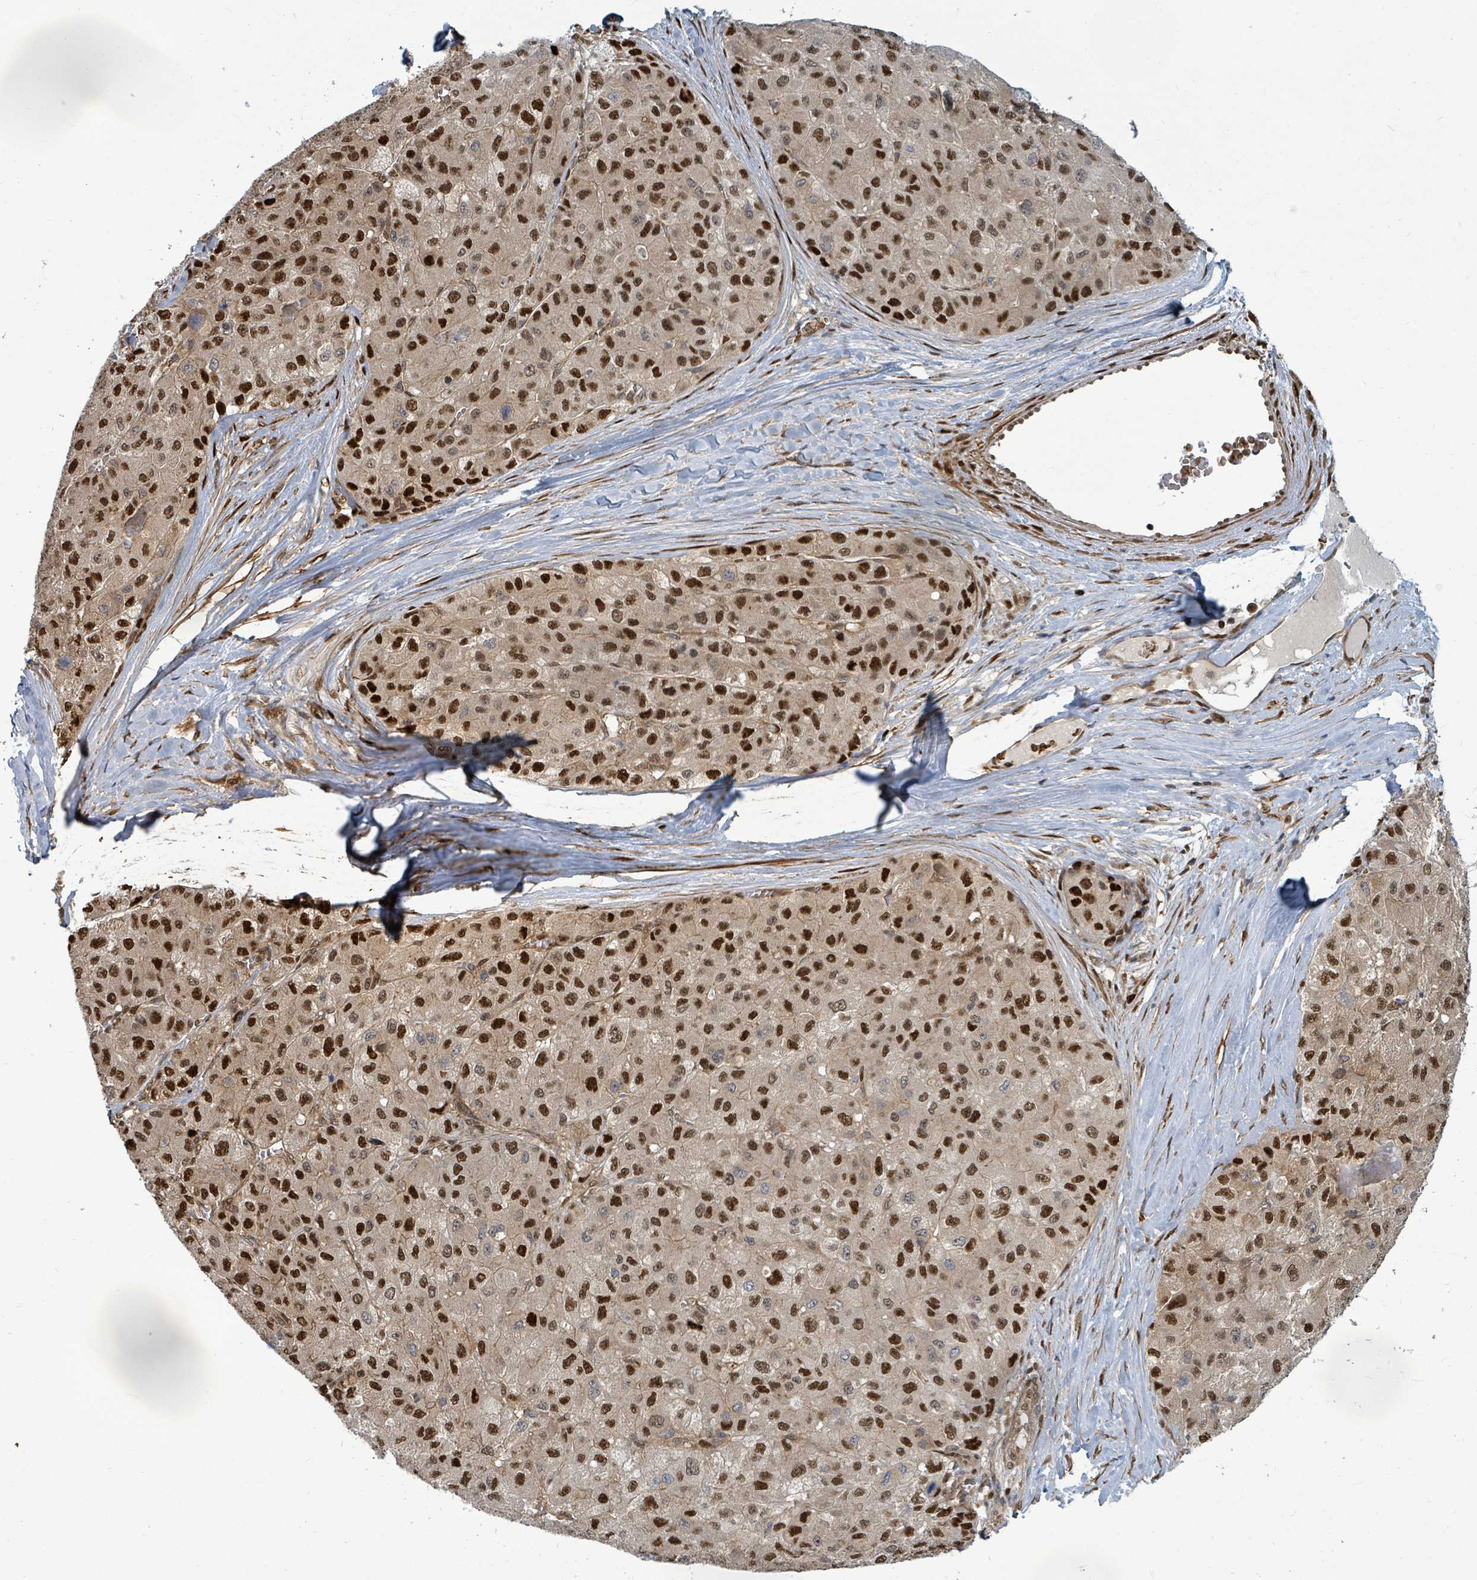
{"staining": {"intensity": "strong", "quantity": ">75%", "location": "nuclear"}, "tissue": "liver cancer", "cell_type": "Tumor cells", "image_type": "cancer", "snomed": [{"axis": "morphology", "description": "Carcinoma, Hepatocellular, NOS"}, {"axis": "topography", "description": "Liver"}], "caption": "High-power microscopy captured an immunohistochemistry (IHC) photomicrograph of liver hepatocellular carcinoma, revealing strong nuclear expression in about >75% of tumor cells.", "gene": "TRDMT1", "patient": {"sex": "male", "age": 80}}